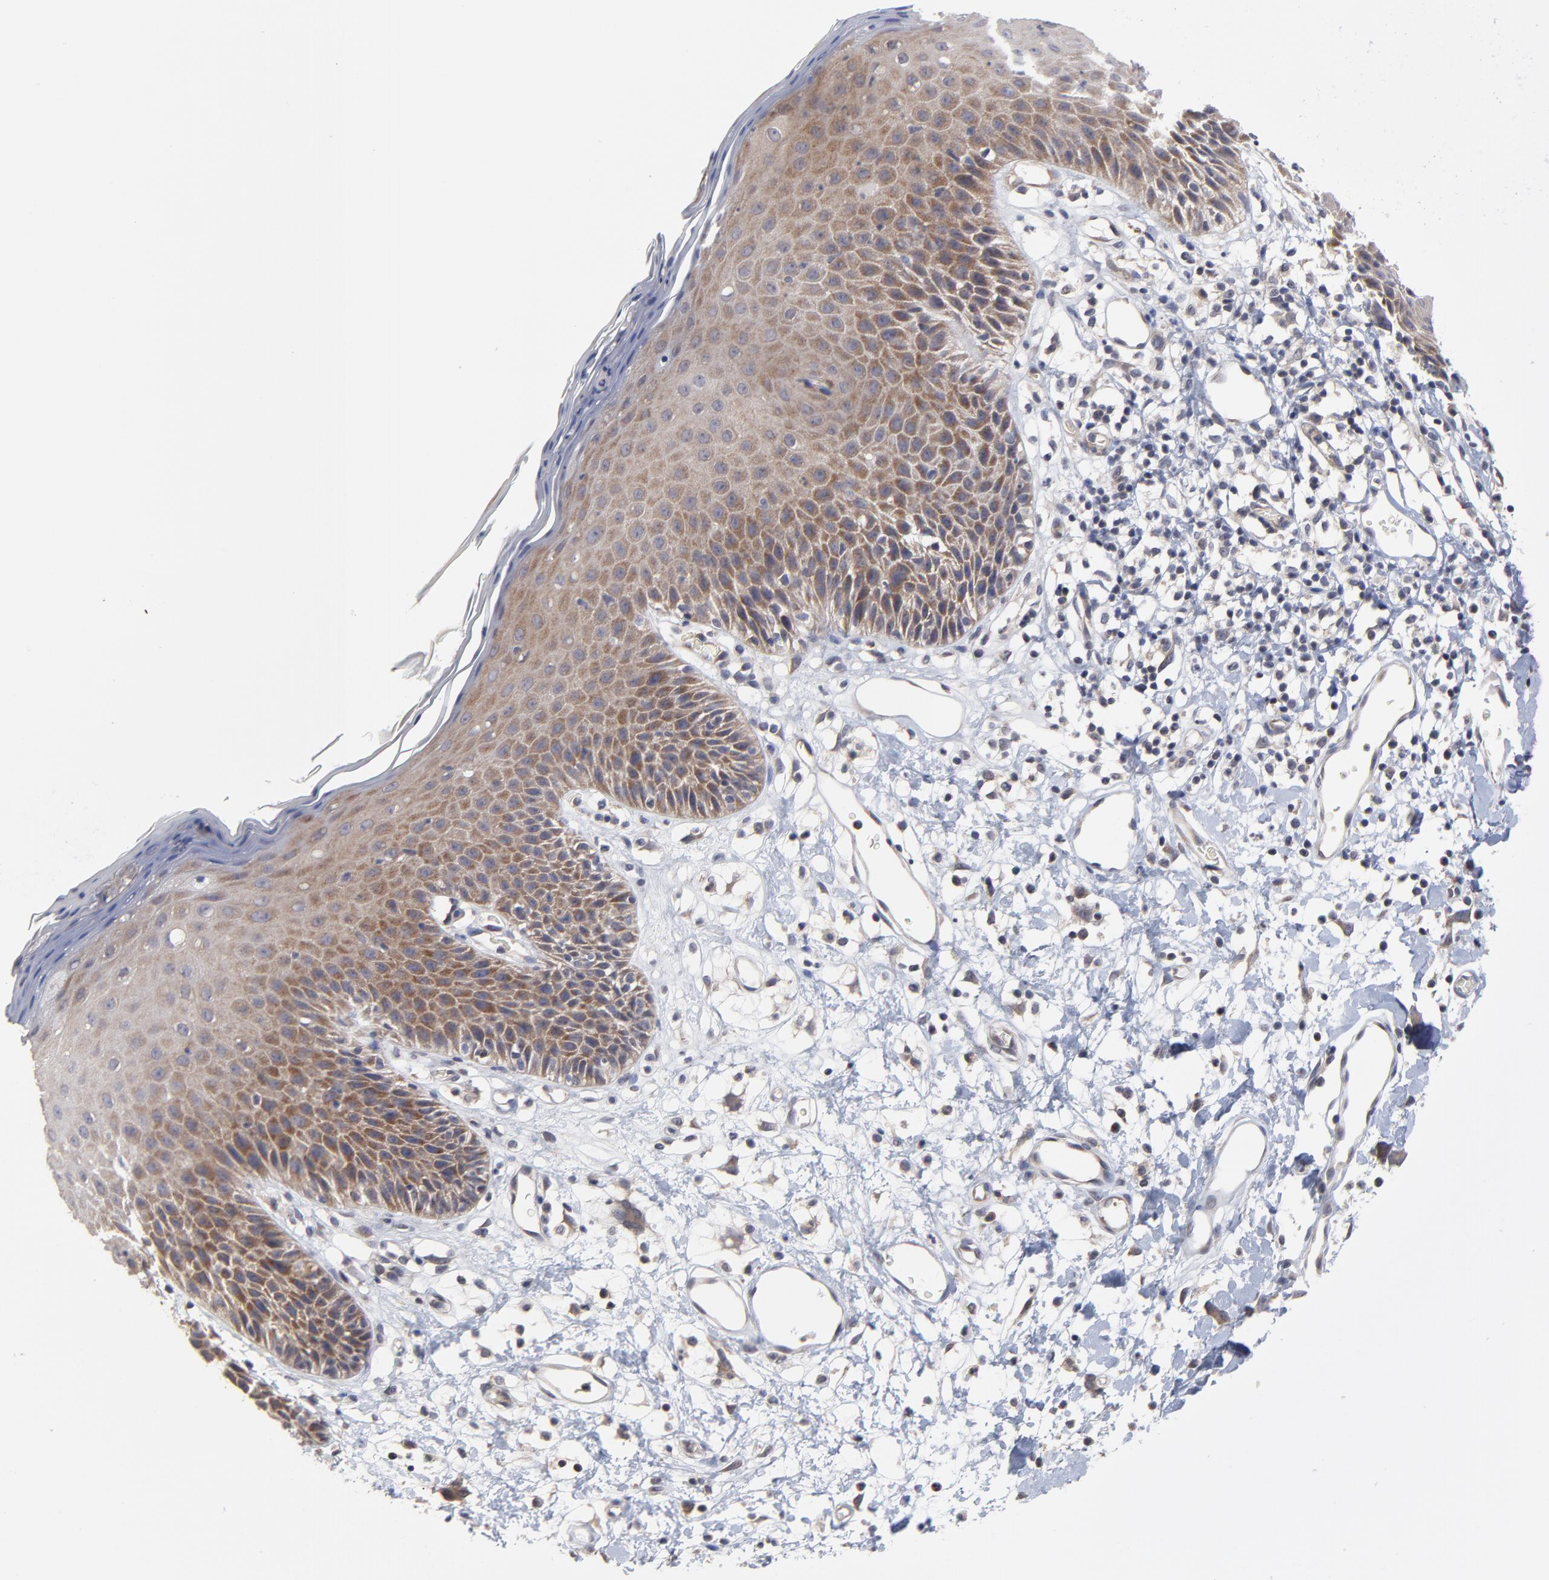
{"staining": {"intensity": "moderate", "quantity": ">75%", "location": "cytoplasmic/membranous"}, "tissue": "skin", "cell_type": "Epidermal cells", "image_type": "normal", "snomed": [{"axis": "morphology", "description": "Normal tissue, NOS"}, {"axis": "topography", "description": "Vulva"}, {"axis": "topography", "description": "Peripheral nerve tissue"}], "caption": "A micrograph of skin stained for a protein reveals moderate cytoplasmic/membranous brown staining in epidermal cells.", "gene": "ZNF157", "patient": {"sex": "female", "age": 68}}